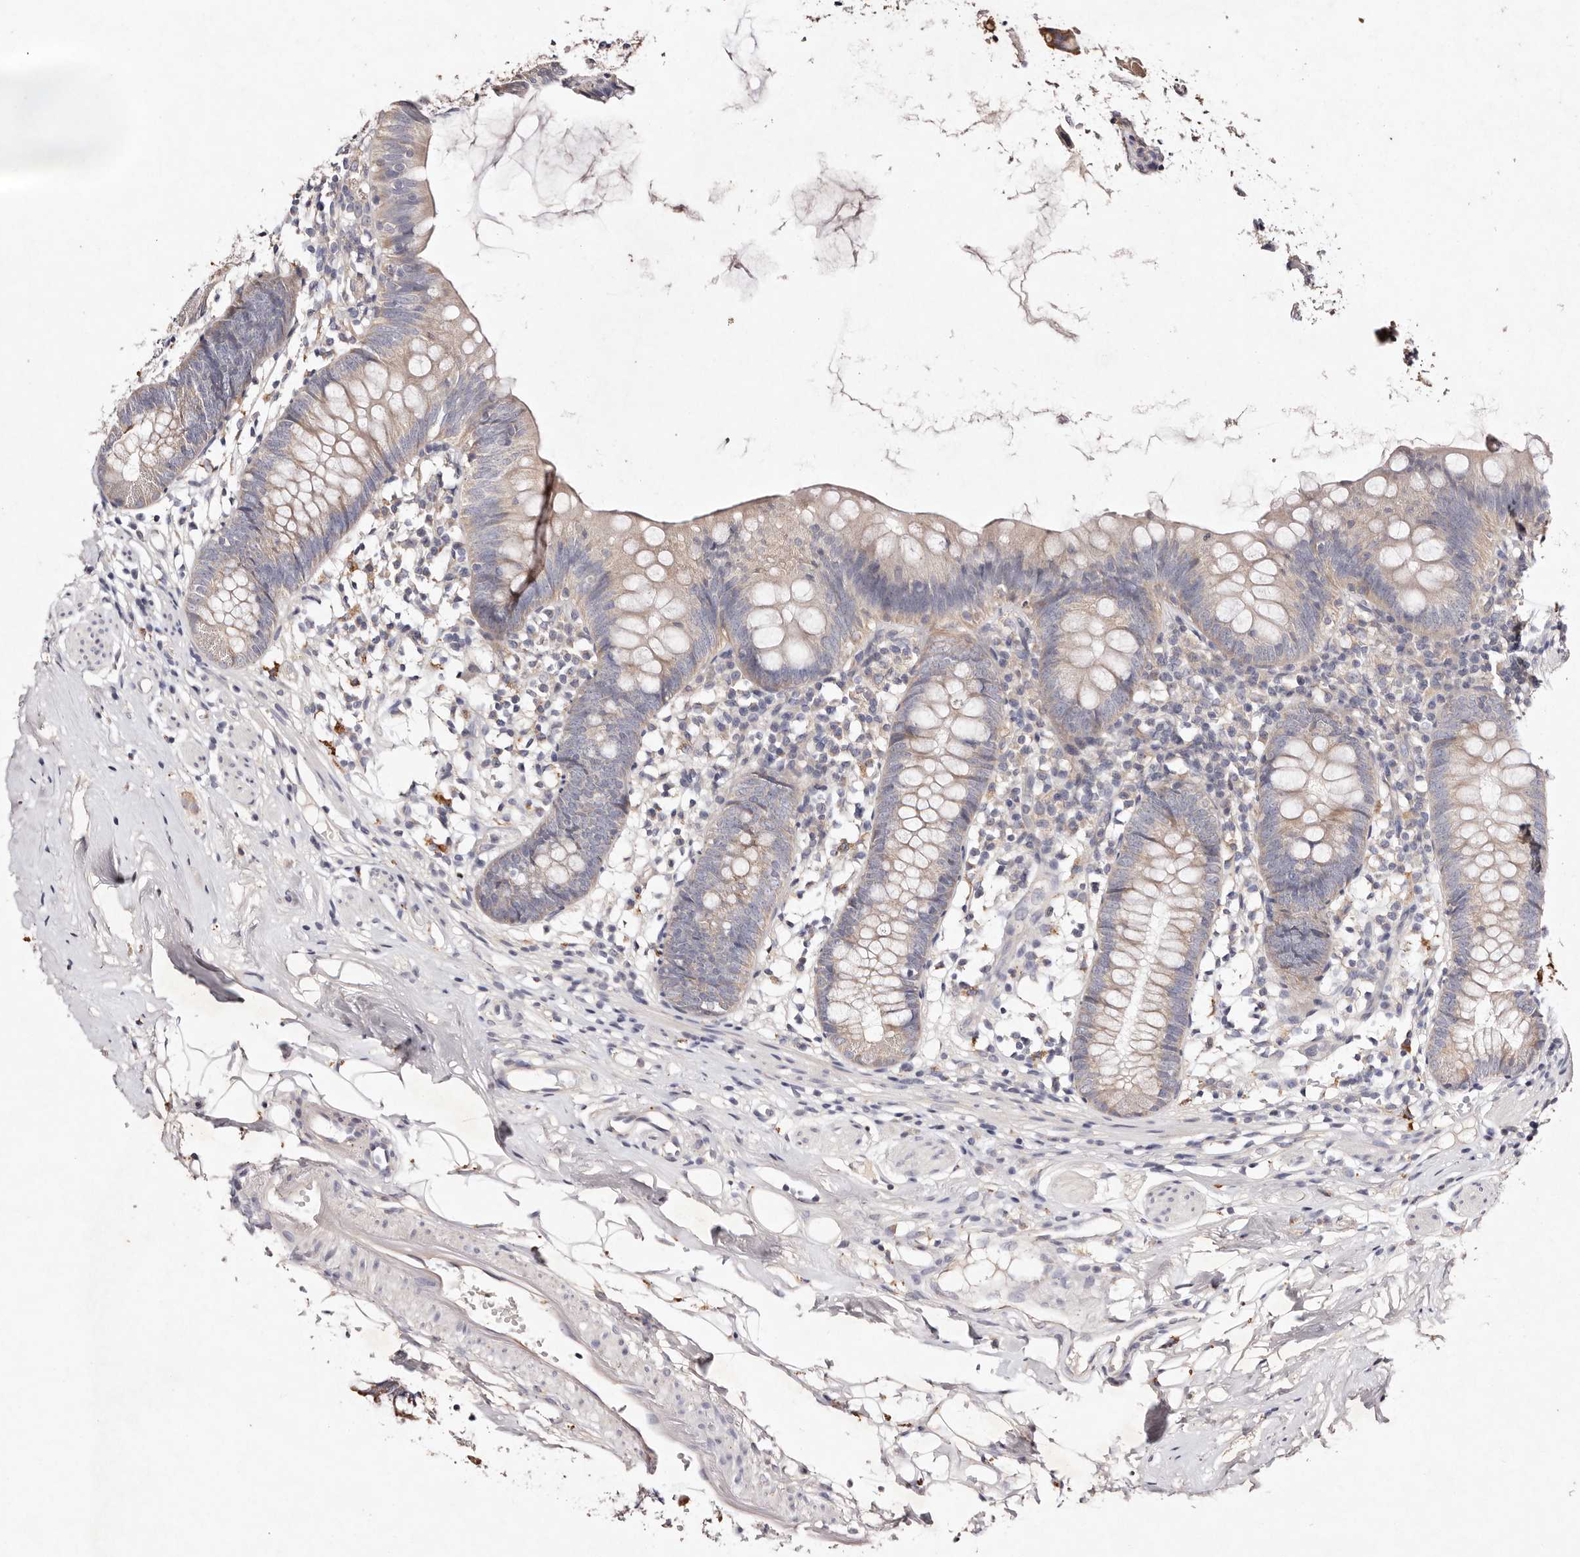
{"staining": {"intensity": "weak", "quantity": ">75%", "location": "cytoplasmic/membranous"}, "tissue": "appendix", "cell_type": "Glandular cells", "image_type": "normal", "snomed": [{"axis": "morphology", "description": "Normal tissue, NOS"}, {"axis": "topography", "description": "Appendix"}], "caption": "DAB immunohistochemical staining of normal appendix shows weak cytoplasmic/membranous protein positivity in about >75% of glandular cells.", "gene": "TSC2", "patient": {"sex": "female", "age": 62}}